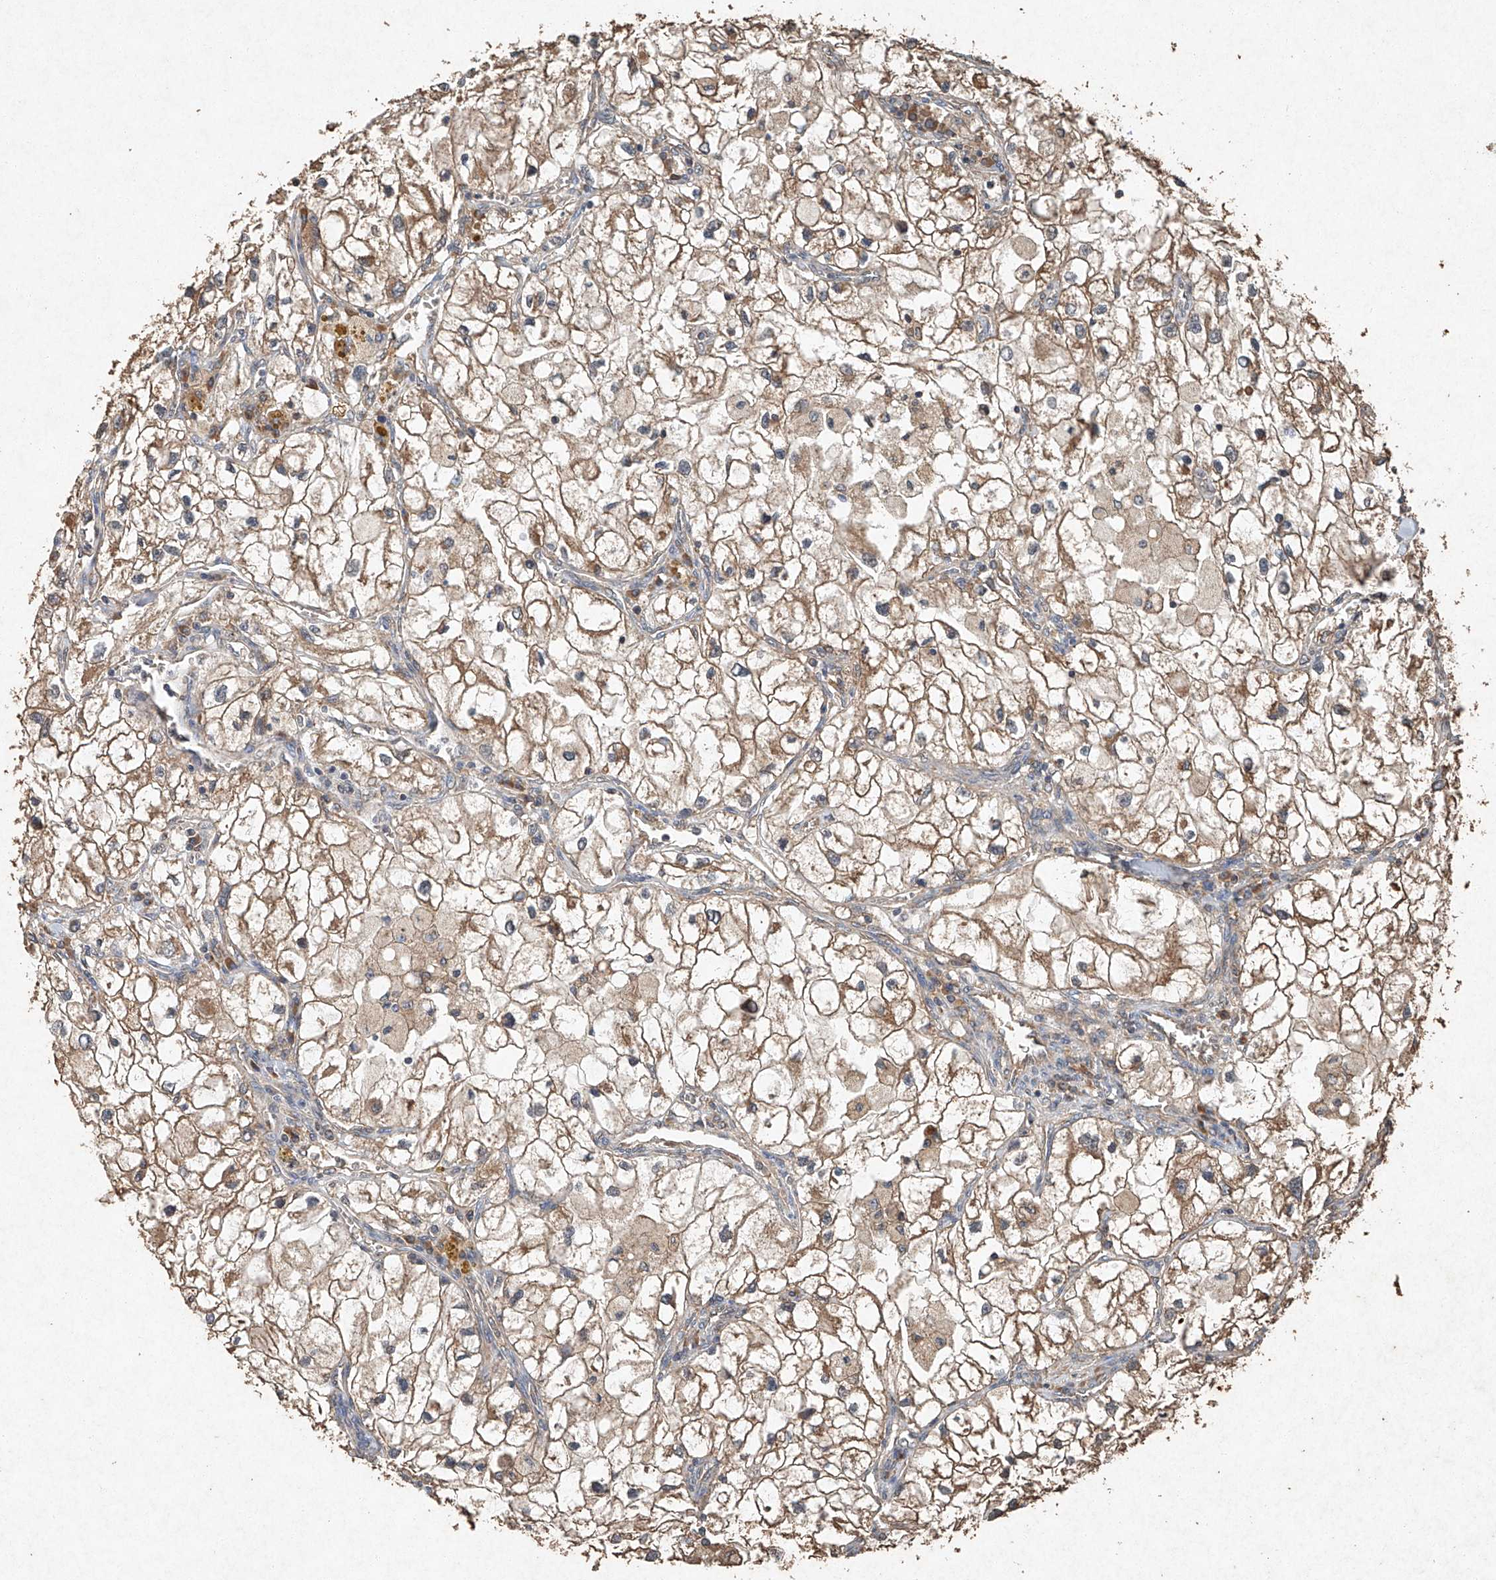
{"staining": {"intensity": "moderate", "quantity": ">75%", "location": "cytoplasmic/membranous"}, "tissue": "renal cancer", "cell_type": "Tumor cells", "image_type": "cancer", "snomed": [{"axis": "morphology", "description": "Adenocarcinoma, NOS"}, {"axis": "topography", "description": "Kidney"}], "caption": "Protein staining demonstrates moderate cytoplasmic/membranous positivity in approximately >75% of tumor cells in renal adenocarcinoma.", "gene": "STK3", "patient": {"sex": "female", "age": 70}}